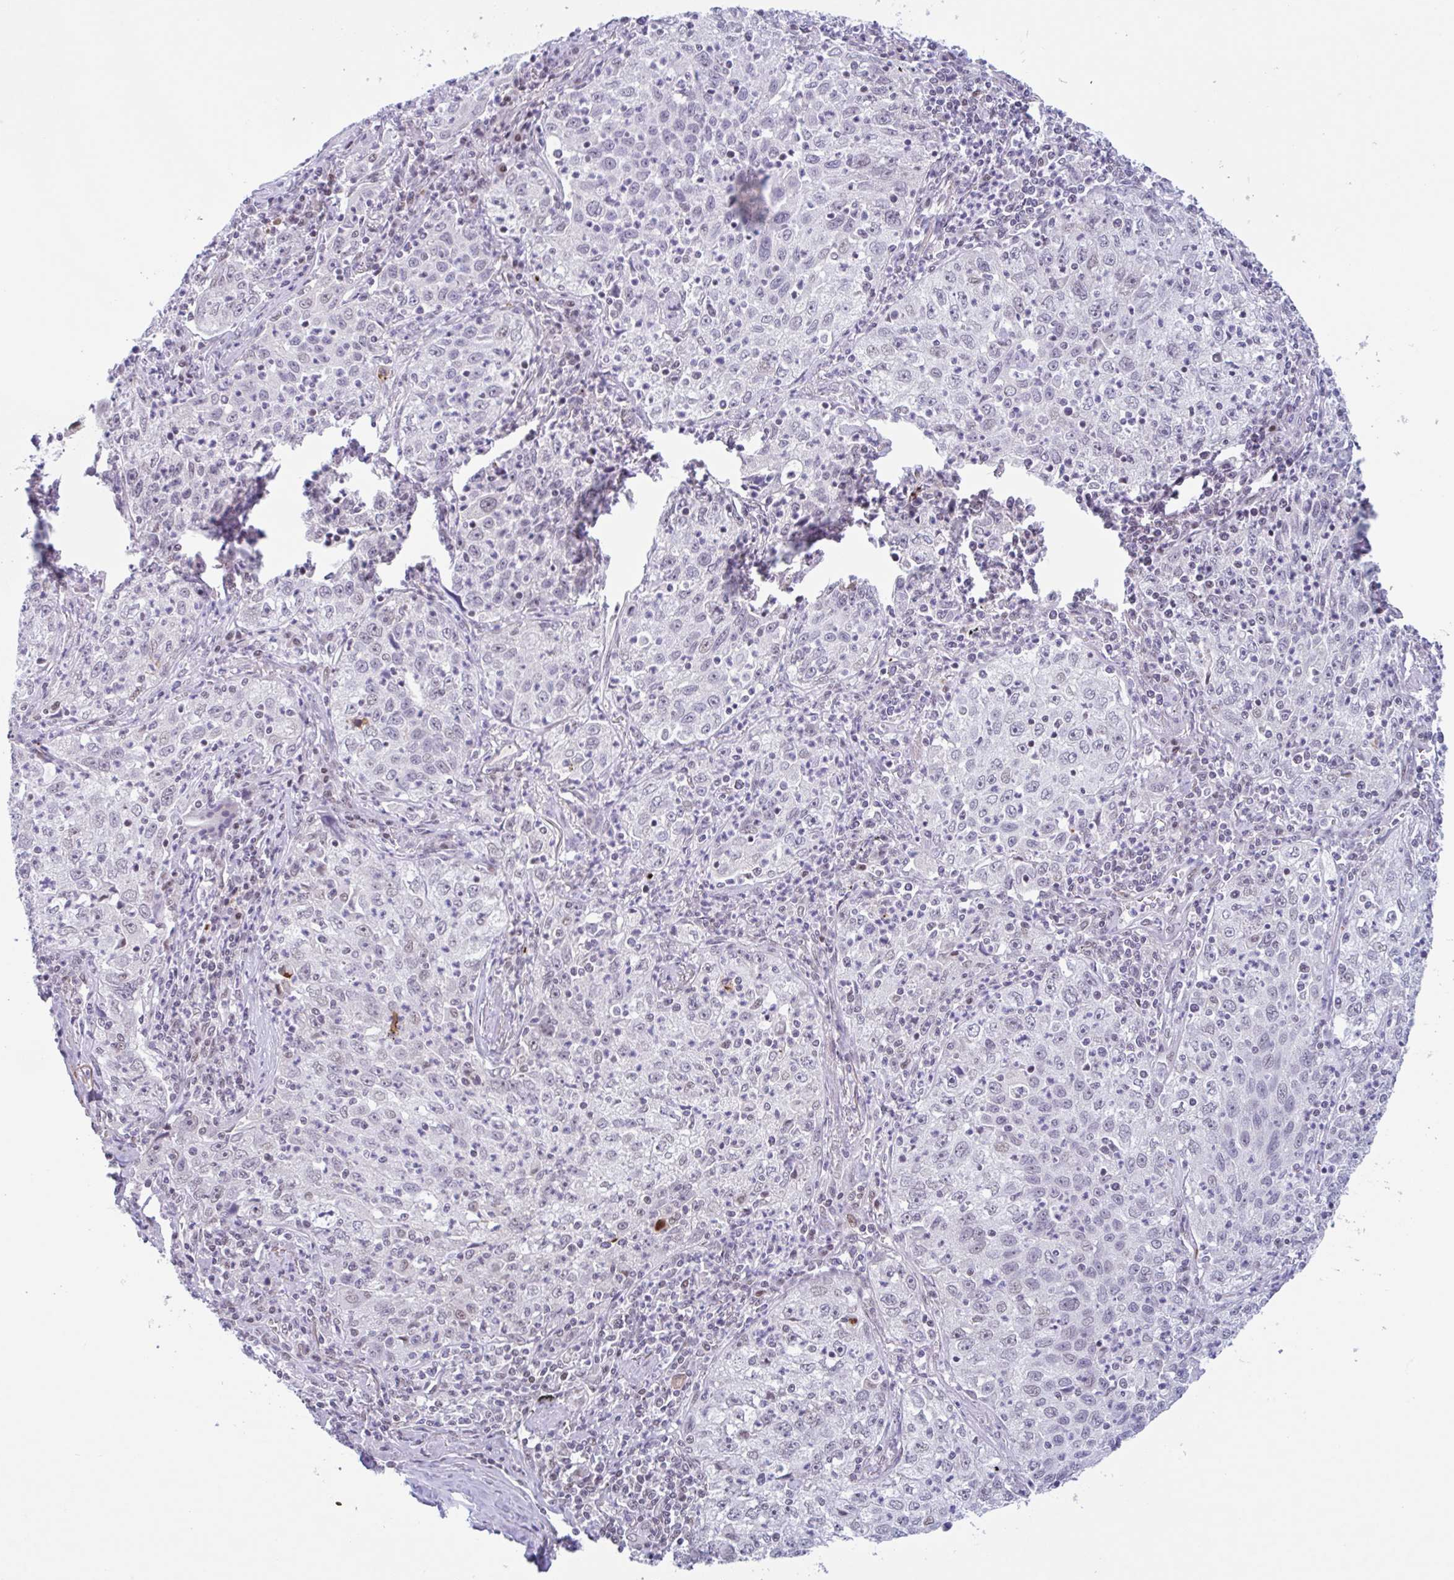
{"staining": {"intensity": "weak", "quantity": "25%-75%", "location": "nuclear"}, "tissue": "lung cancer", "cell_type": "Tumor cells", "image_type": "cancer", "snomed": [{"axis": "morphology", "description": "Squamous cell carcinoma, NOS"}, {"axis": "topography", "description": "Lung"}], "caption": "Protein positivity by immunohistochemistry (IHC) reveals weak nuclear expression in about 25%-75% of tumor cells in lung cancer. The staining was performed using DAB (3,3'-diaminobenzidine), with brown indicating positive protein expression. Nuclei are stained blue with hematoxylin.", "gene": "PLG", "patient": {"sex": "male", "age": 71}}